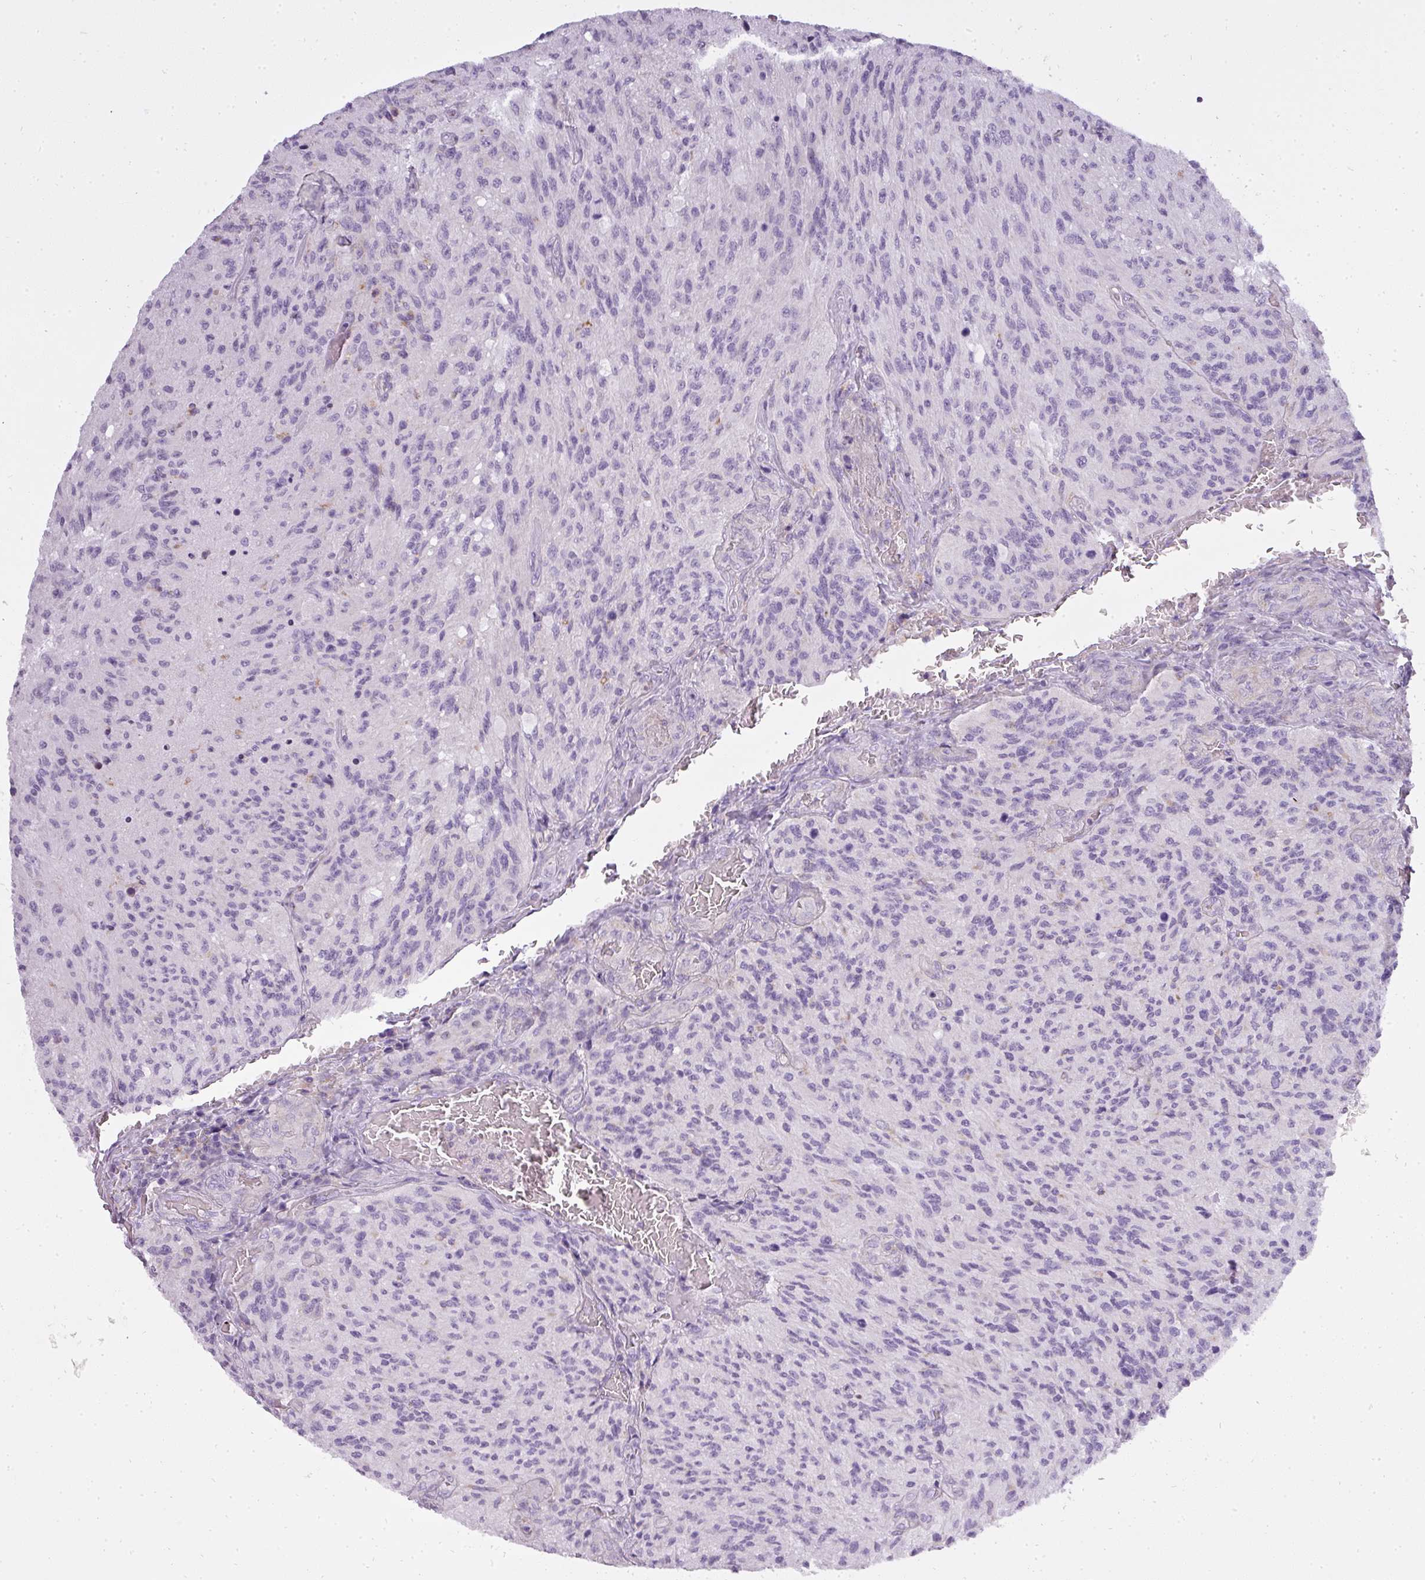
{"staining": {"intensity": "negative", "quantity": "none", "location": "none"}, "tissue": "glioma", "cell_type": "Tumor cells", "image_type": "cancer", "snomed": [{"axis": "morphology", "description": "Normal tissue, NOS"}, {"axis": "morphology", "description": "Glioma, malignant, High grade"}, {"axis": "topography", "description": "Cerebral cortex"}], "caption": "Immunohistochemical staining of glioma shows no significant expression in tumor cells.", "gene": "ATP6V1D", "patient": {"sex": "male", "age": 56}}